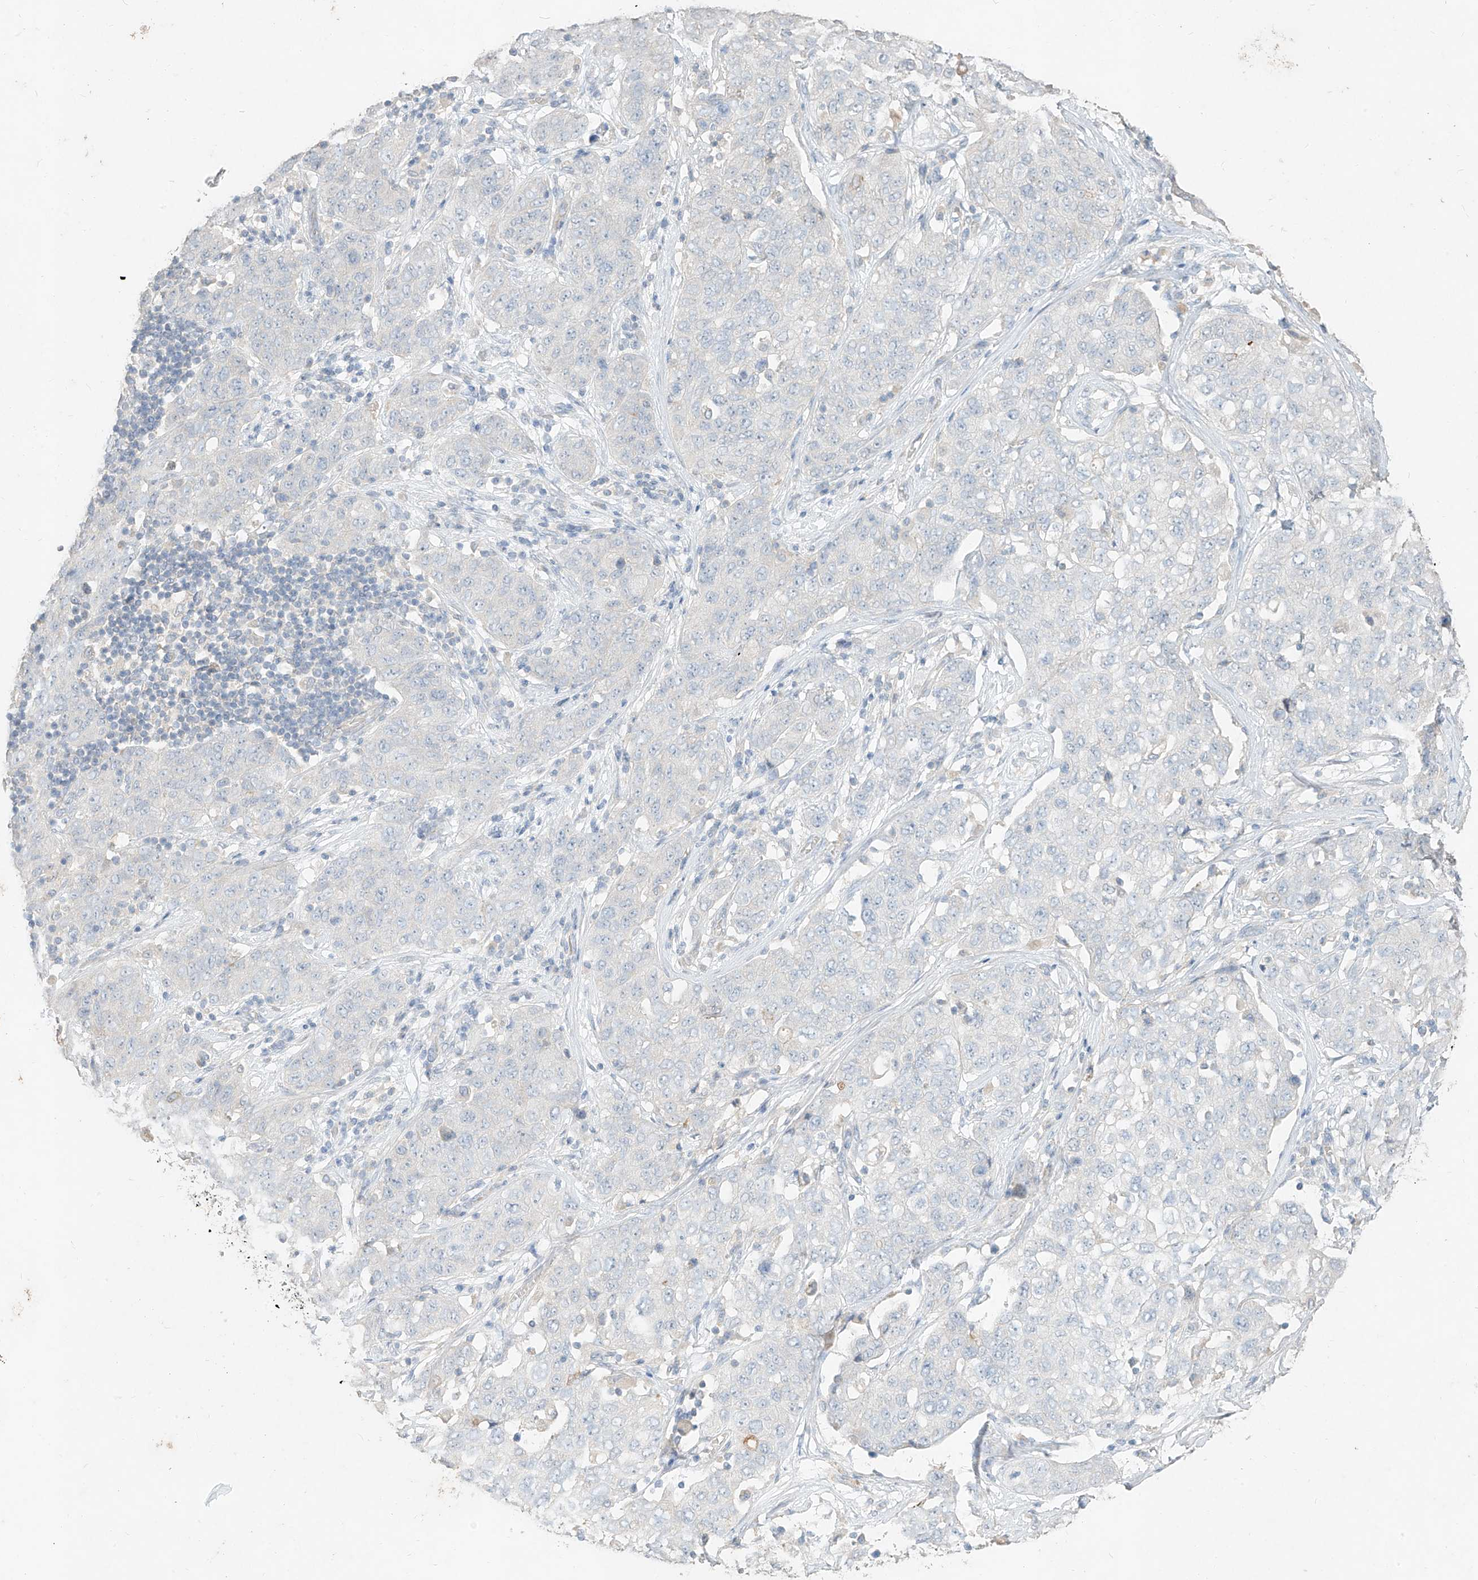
{"staining": {"intensity": "negative", "quantity": "none", "location": "none"}, "tissue": "stomach cancer", "cell_type": "Tumor cells", "image_type": "cancer", "snomed": [{"axis": "morphology", "description": "Normal tissue, NOS"}, {"axis": "morphology", "description": "Adenocarcinoma, NOS"}, {"axis": "topography", "description": "Lymph node"}, {"axis": "topography", "description": "Stomach"}], "caption": "Immunohistochemical staining of human stomach cancer (adenocarcinoma) exhibits no significant positivity in tumor cells.", "gene": "ZZEF1", "patient": {"sex": "male", "age": 48}}